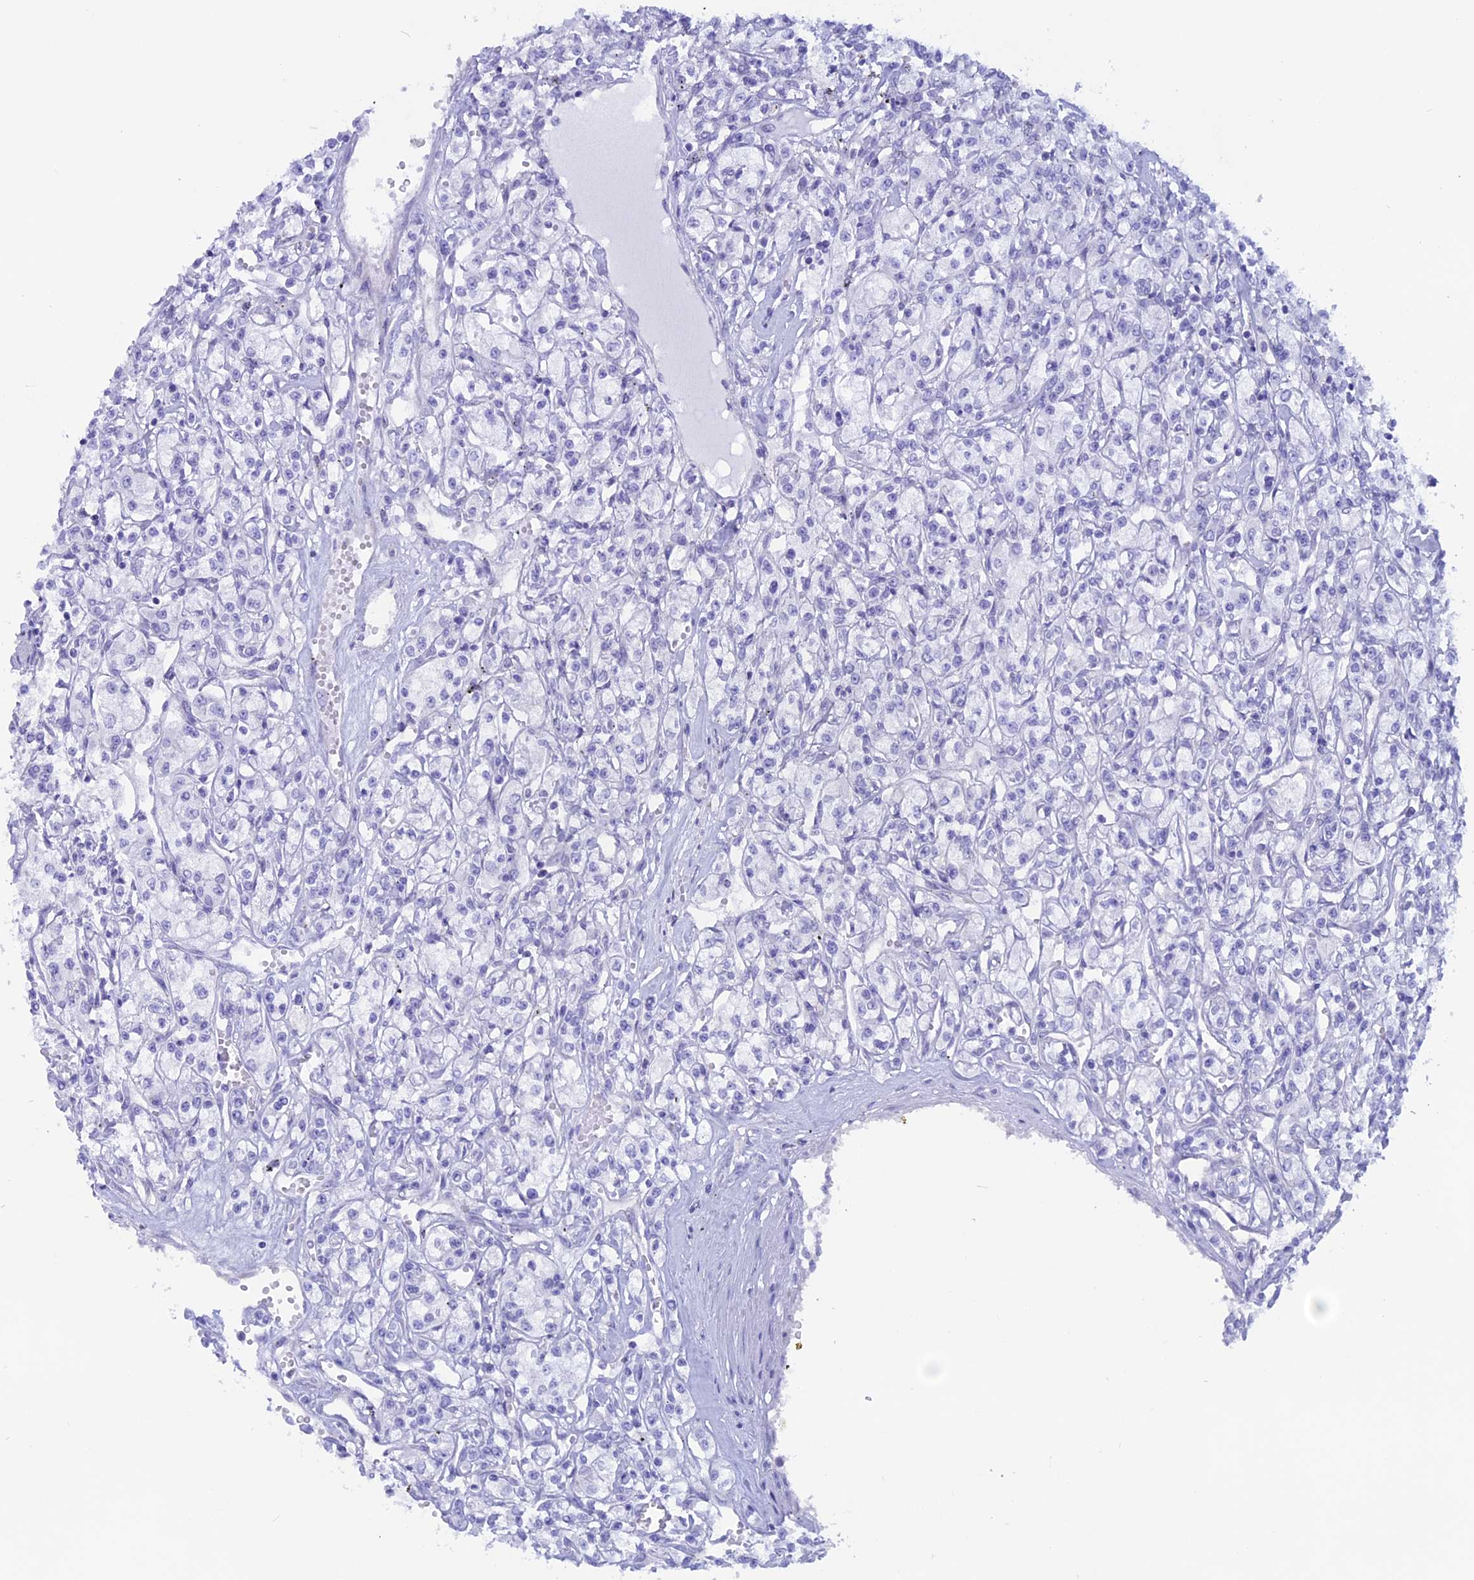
{"staining": {"intensity": "negative", "quantity": "none", "location": "none"}, "tissue": "renal cancer", "cell_type": "Tumor cells", "image_type": "cancer", "snomed": [{"axis": "morphology", "description": "Adenocarcinoma, NOS"}, {"axis": "topography", "description": "Kidney"}], "caption": "High power microscopy photomicrograph of an immunohistochemistry micrograph of renal cancer (adenocarcinoma), revealing no significant expression in tumor cells.", "gene": "RP1", "patient": {"sex": "female", "age": 59}}